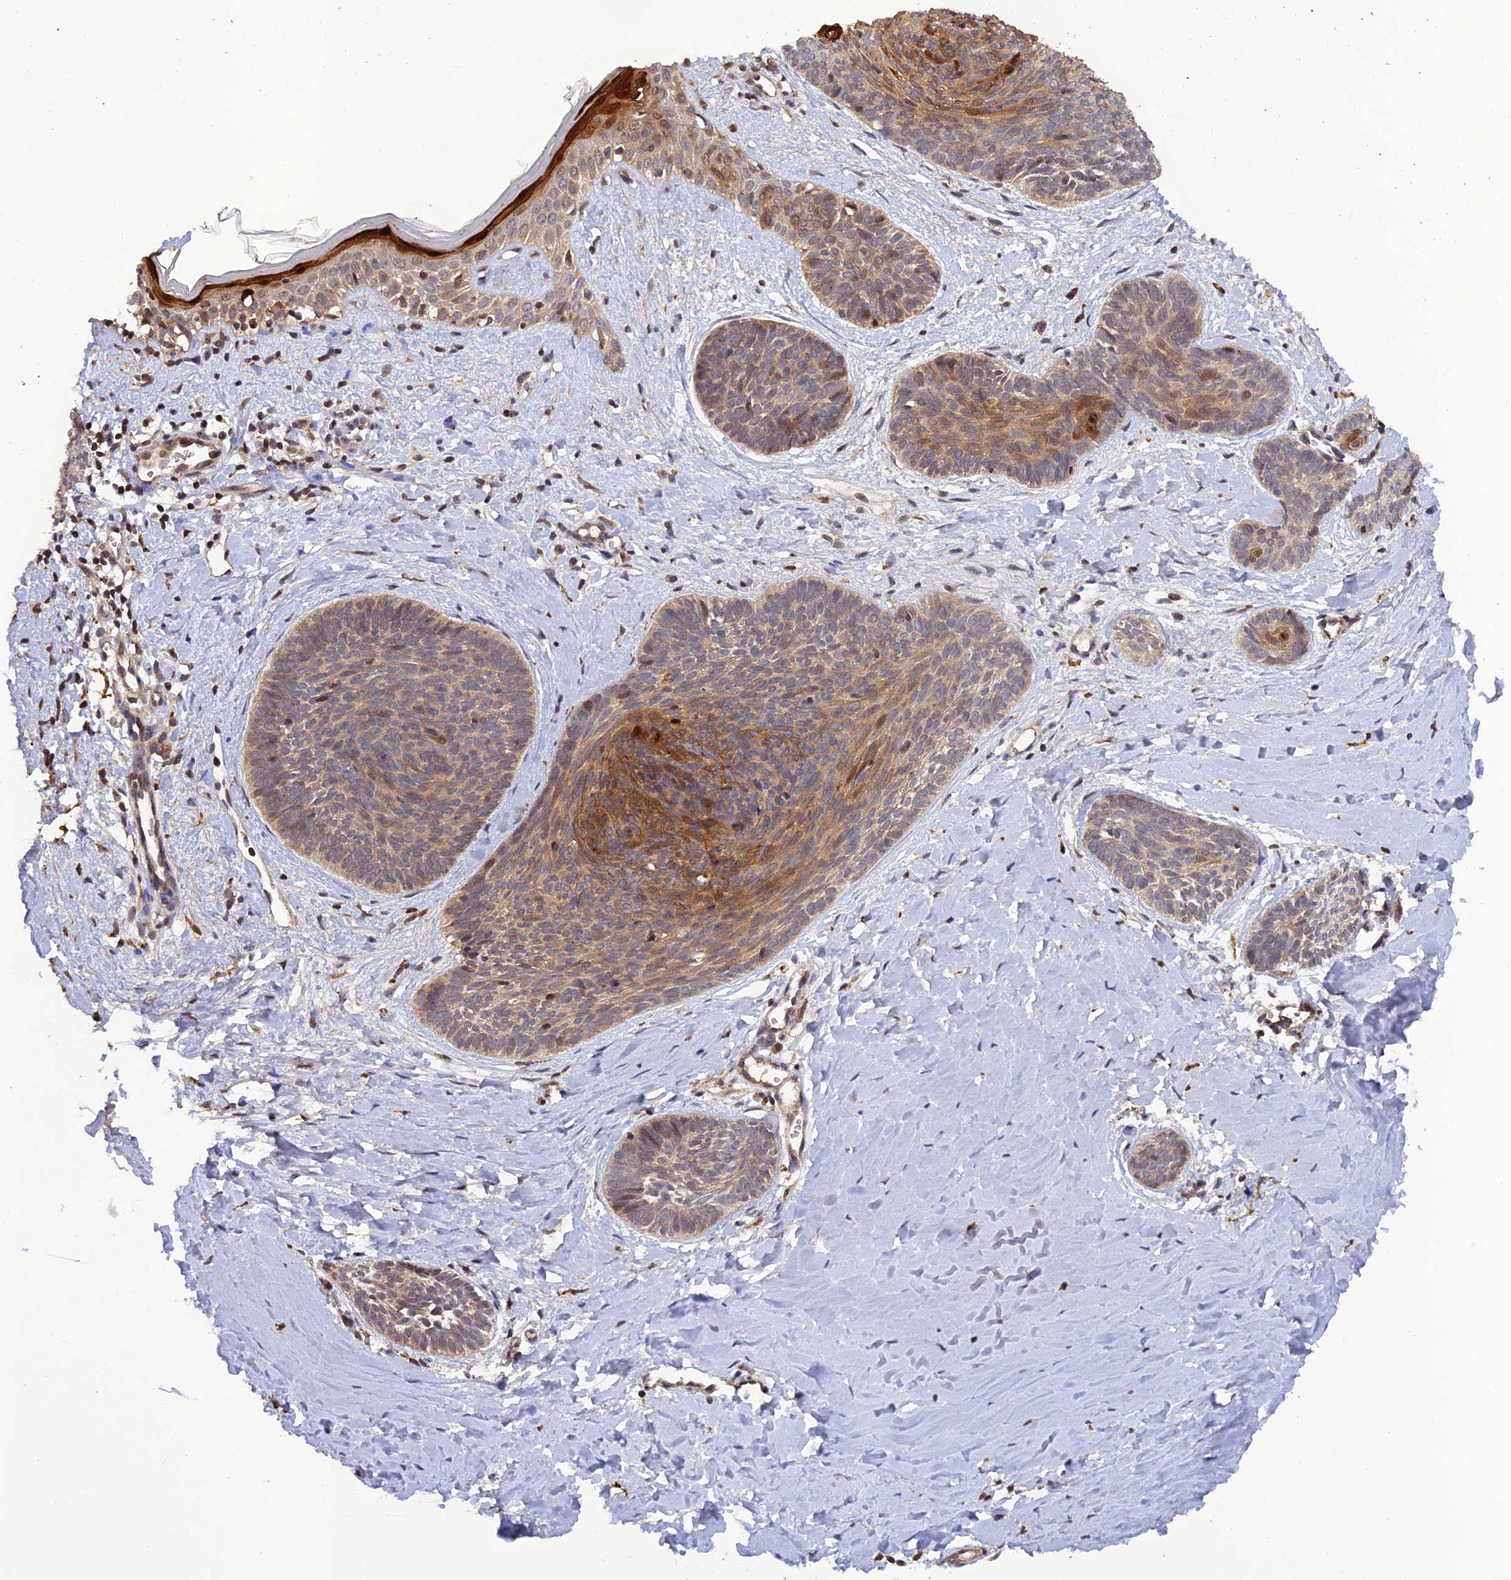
{"staining": {"intensity": "weak", "quantity": "<25%", "location": "cytoplasmic/membranous,nuclear"}, "tissue": "skin cancer", "cell_type": "Tumor cells", "image_type": "cancer", "snomed": [{"axis": "morphology", "description": "Basal cell carcinoma"}, {"axis": "topography", "description": "Skin"}], "caption": "A histopathology image of human skin cancer (basal cell carcinoma) is negative for staining in tumor cells.", "gene": "REV1", "patient": {"sex": "female", "age": 81}}